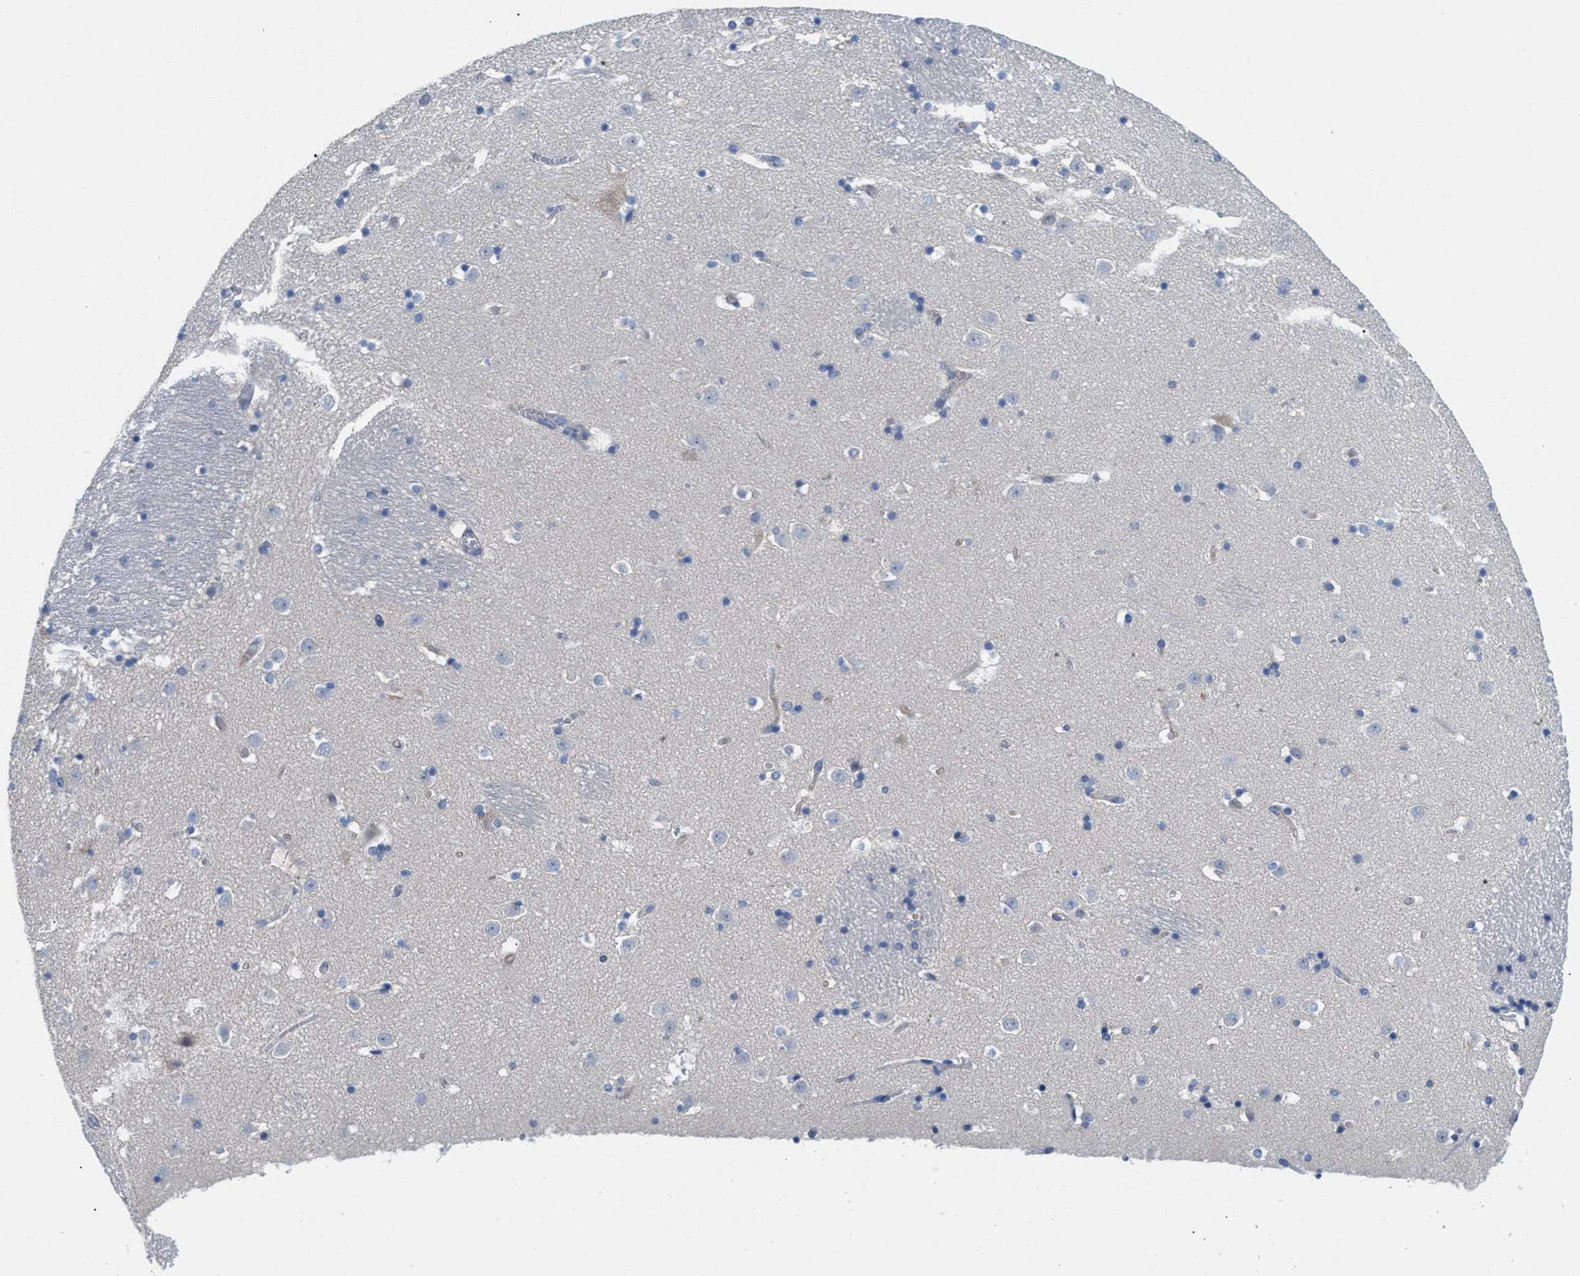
{"staining": {"intensity": "negative", "quantity": "none", "location": "none"}, "tissue": "caudate", "cell_type": "Glial cells", "image_type": "normal", "snomed": [{"axis": "morphology", "description": "Normal tissue, NOS"}, {"axis": "topography", "description": "Lateral ventricle wall"}], "caption": "Glial cells show no significant expression in normal caudate. The staining is performed using DAB (3,3'-diaminobenzidine) brown chromogen with nuclei counter-stained in using hematoxylin.", "gene": "UBAP2", "patient": {"sex": "male", "age": 45}}